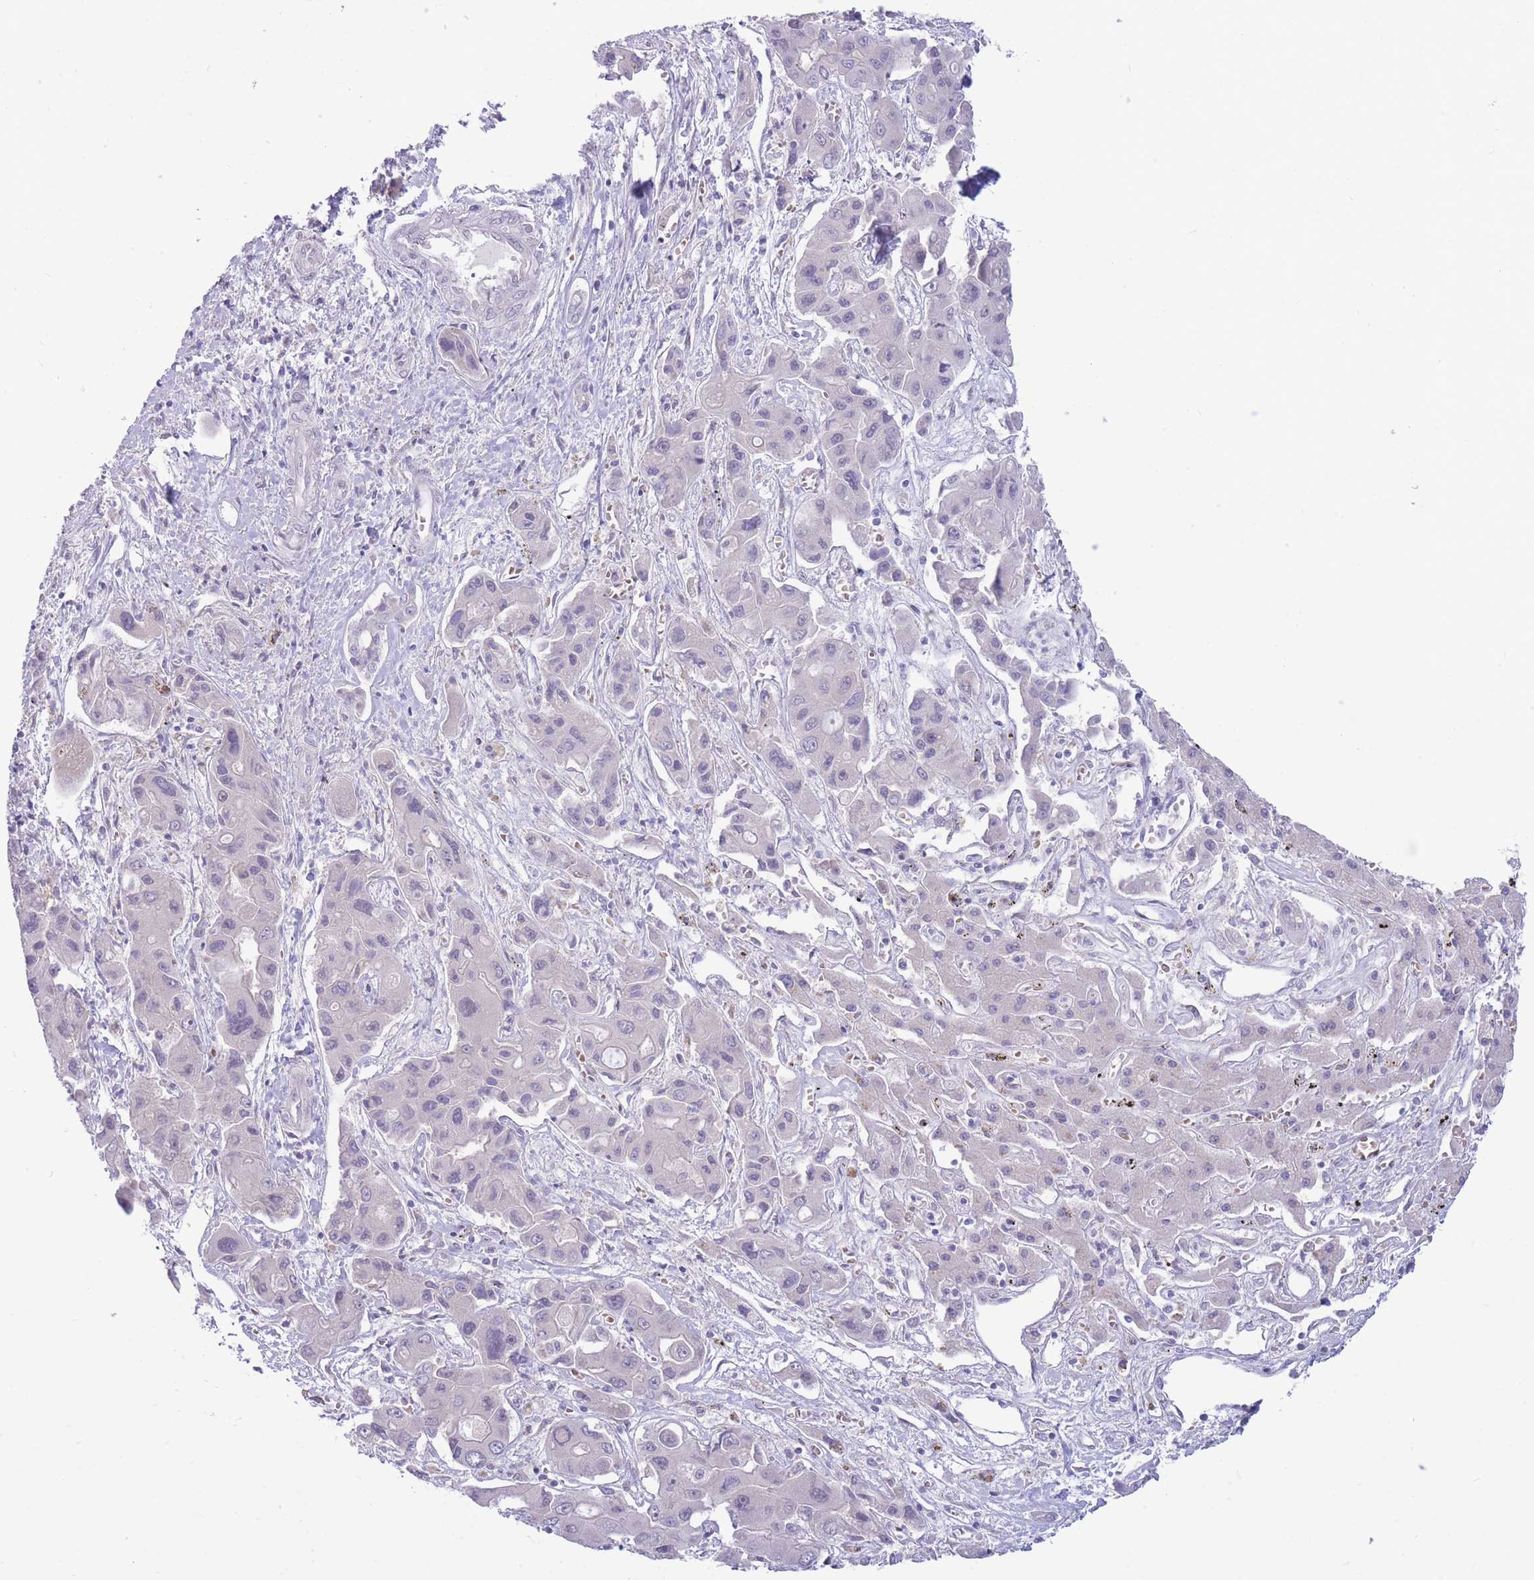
{"staining": {"intensity": "negative", "quantity": "none", "location": "none"}, "tissue": "liver cancer", "cell_type": "Tumor cells", "image_type": "cancer", "snomed": [{"axis": "morphology", "description": "Cholangiocarcinoma"}, {"axis": "topography", "description": "Liver"}], "caption": "This is an IHC photomicrograph of cholangiocarcinoma (liver). There is no expression in tumor cells.", "gene": "FBXO46", "patient": {"sex": "male", "age": 67}}